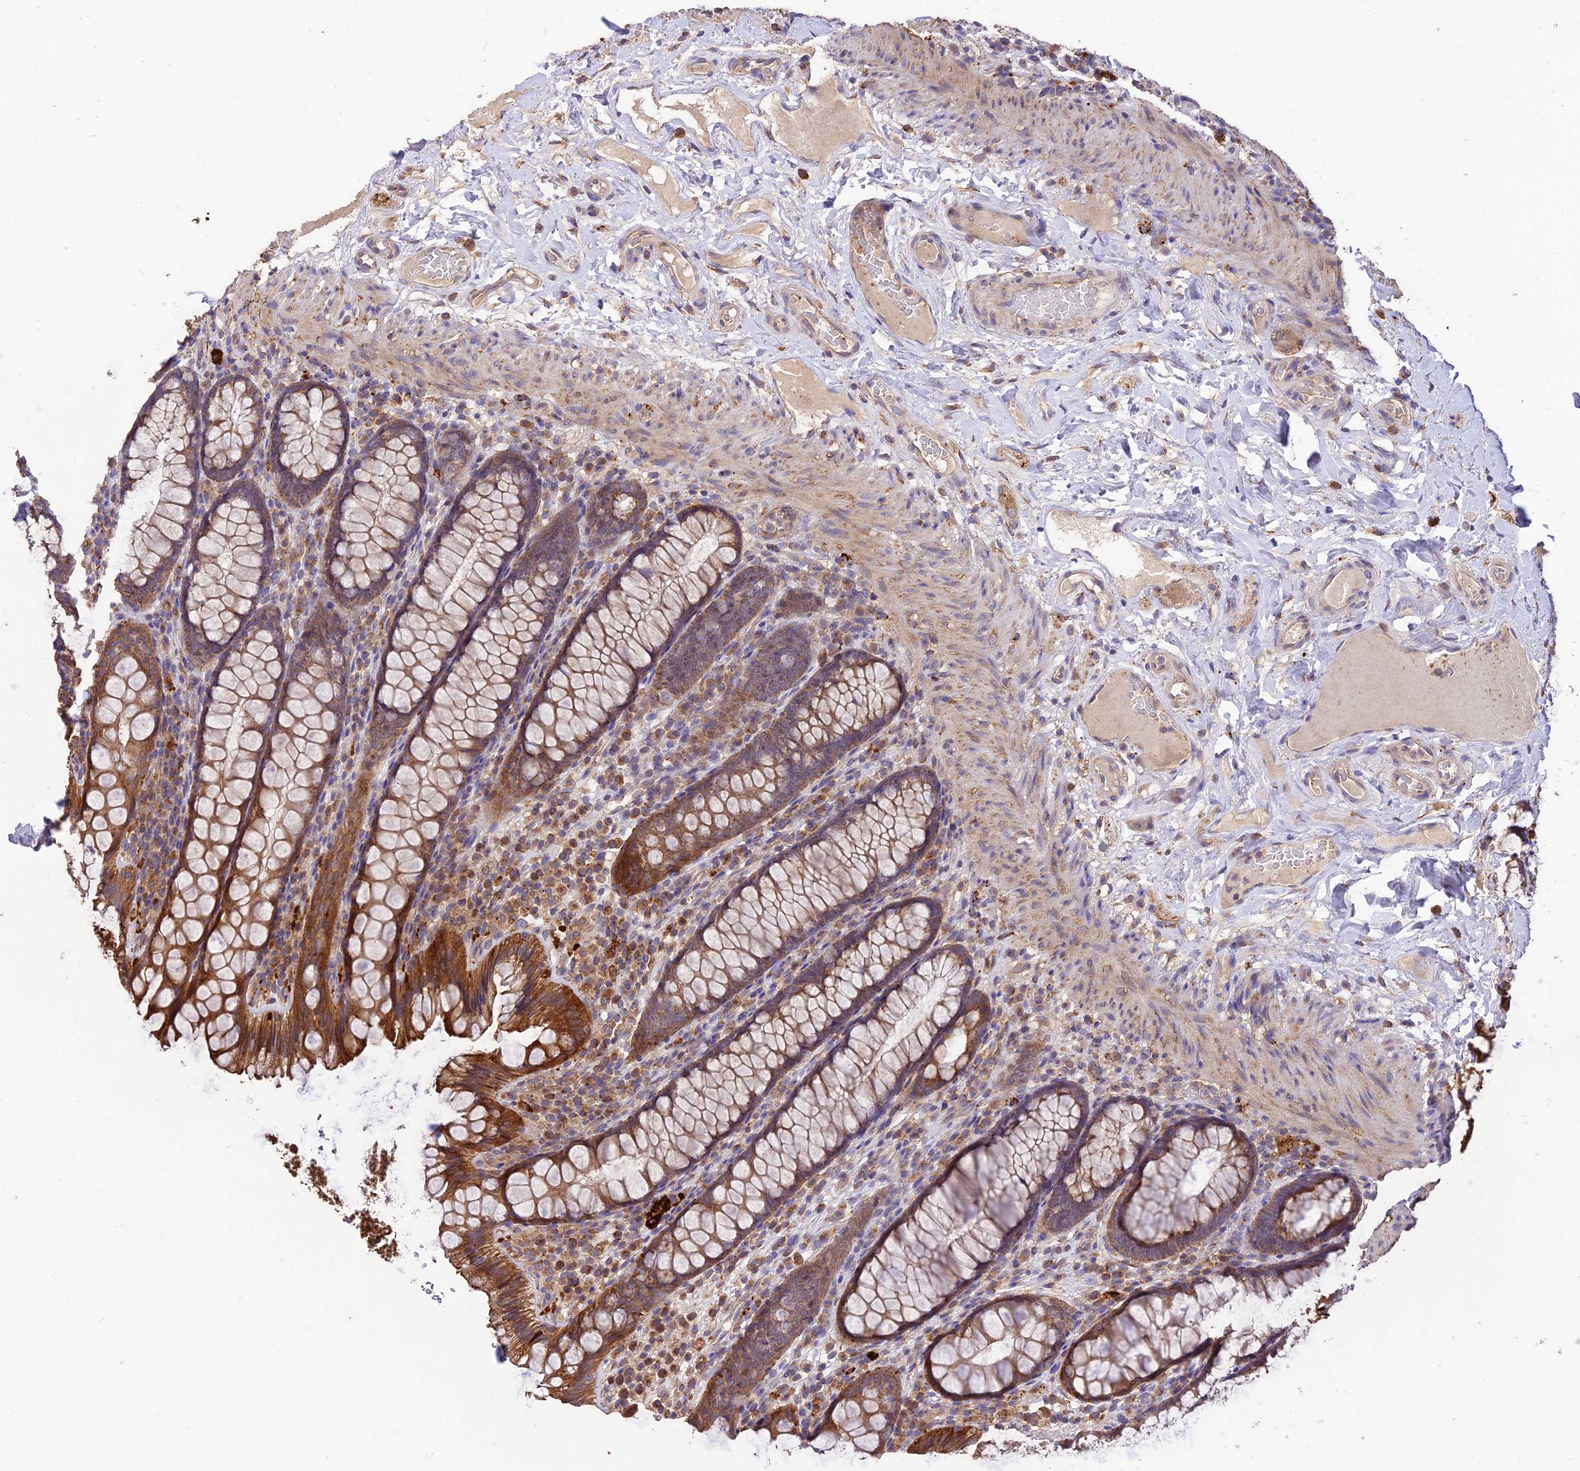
{"staining": {"intensity": "moderate", "quantity": ">75%", "location": "cytoplasmic/membranous"}, "tissue": "rectum", "cell_type": "Glandular cells", "image_type": "normal", "snomed": [{"axis": "morphology", "description": "Normal tissue, NOS"}, {"axis": "topography", "description": "Rectum"}], "caption": "IHC of normal rectum shows medium levels of moderate cytoplasmic/membranous staining in about >75% of glandular cells.", "gene": "SDHD", "patient": {"sex": "male", "age": 83}}